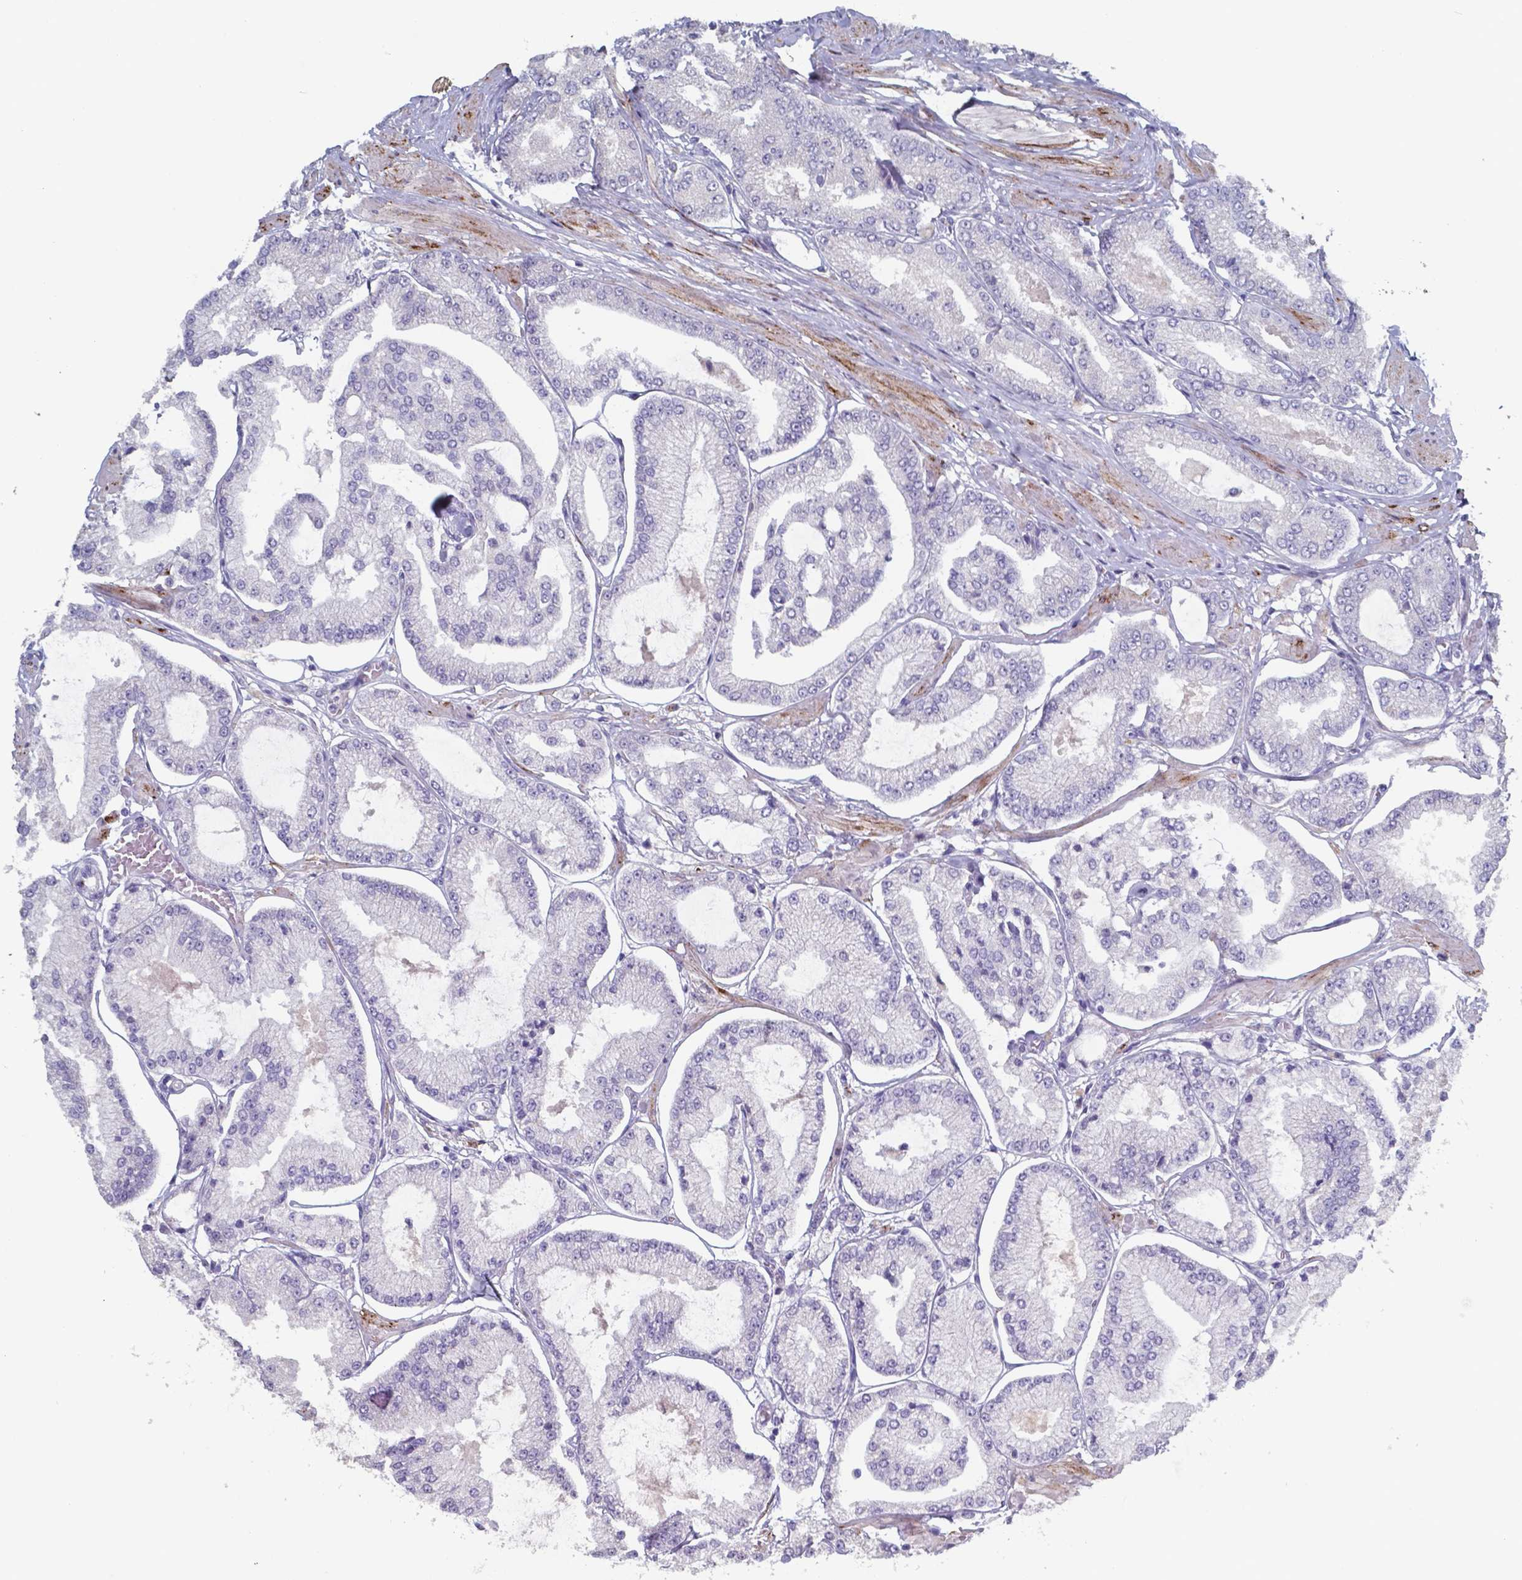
{"staining": {"intensity": "negative", "quantity": "none", "location": "none"}, "tissue": "prostate cancer", "cell_type": "Tumor cells", "image_type": "cancer", "snomed": [{"axis": "morphology", "description": "Adenocarcinoma, Low grade"}, {"axis": "topography", "description": "Prostate"}], "caption": "A micrograph of prostate low-grade adenocarcinoma stained for a protein demonstrates no brown staining in tumor cells. The staining is performed using DAB brown chromogen with nuclei counter-stained in using hematoxylin.", "gene": "PLA2R1", "patient": {"sex": "male", "age": 55}}